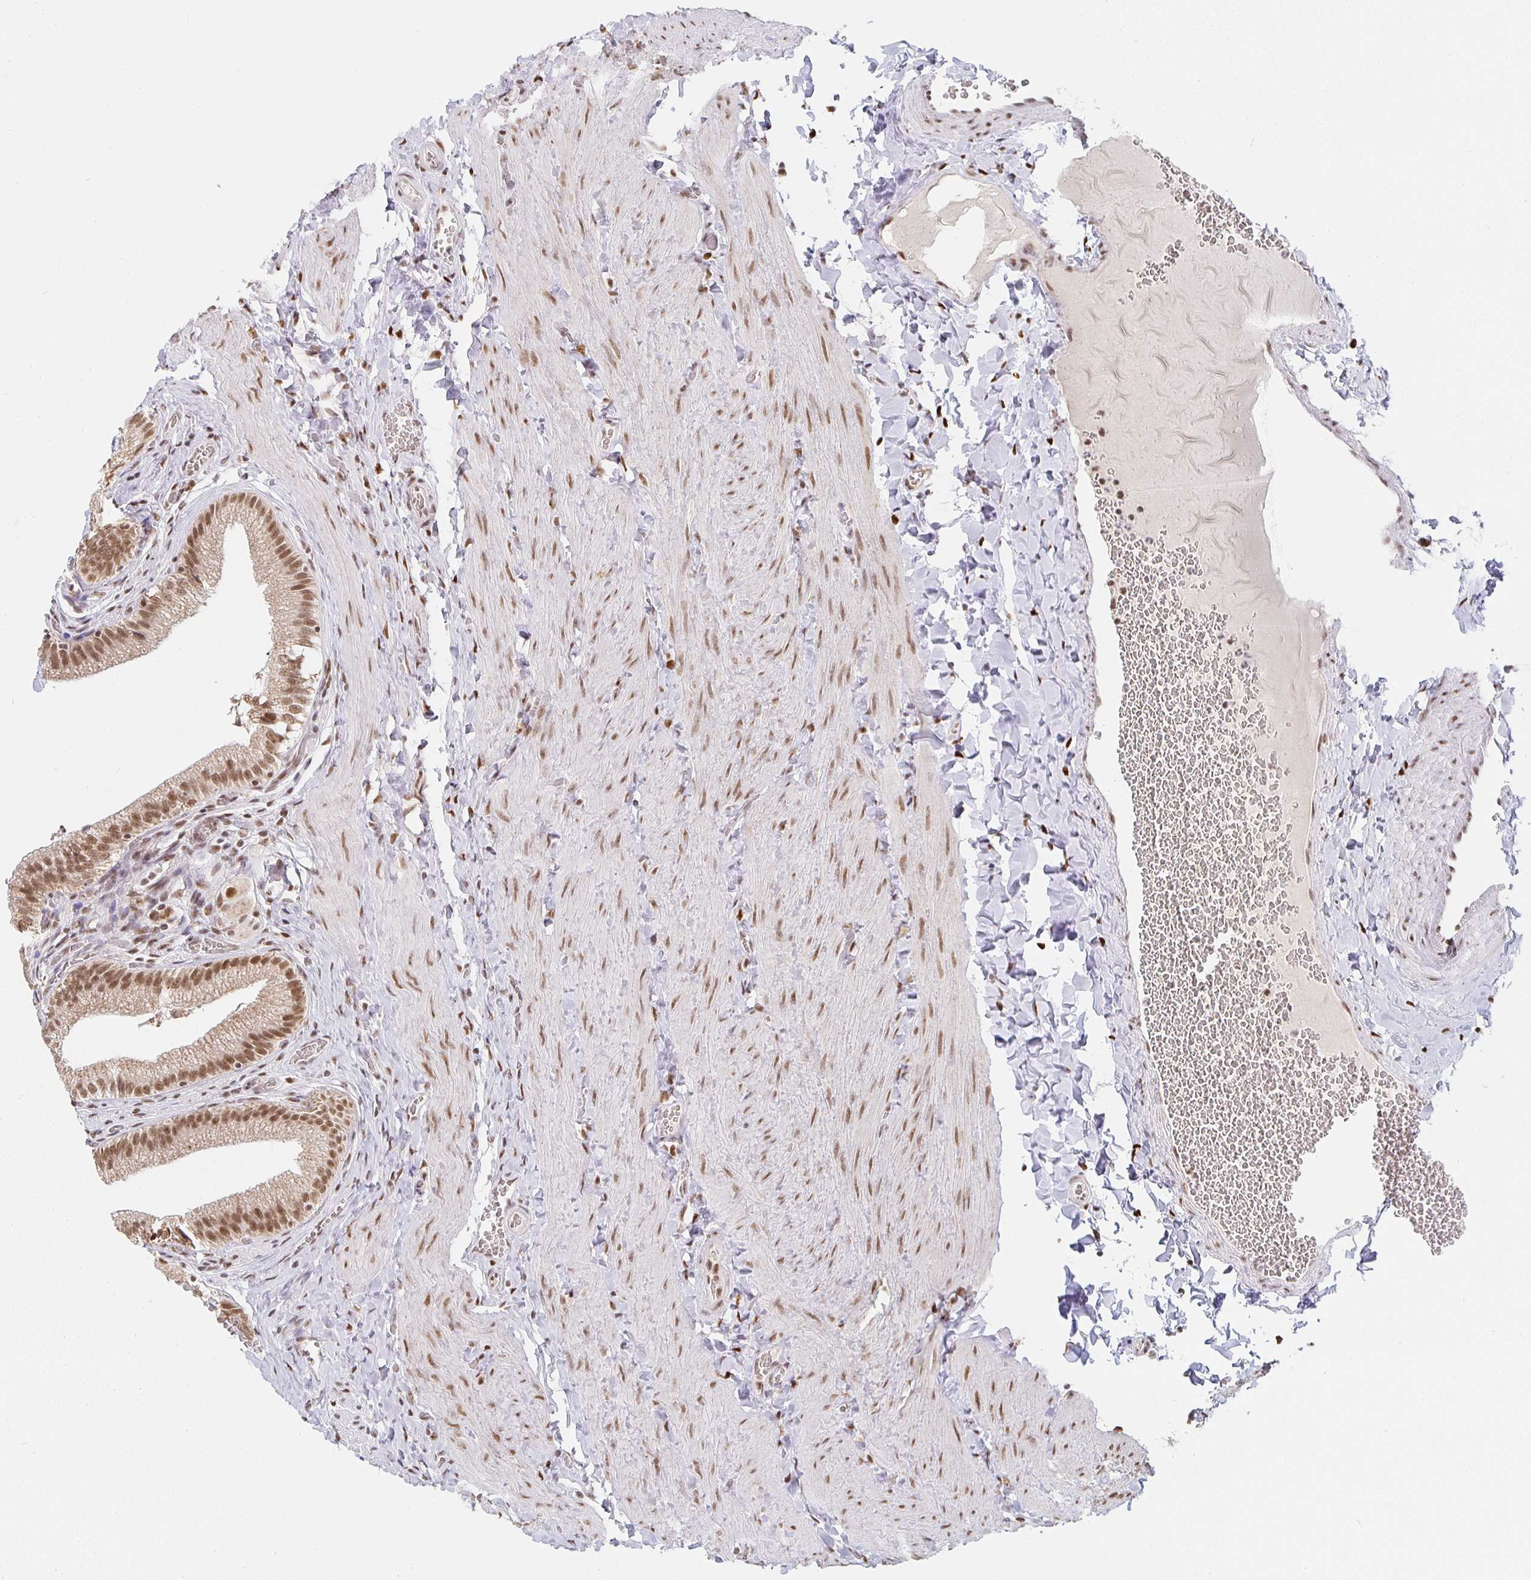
{"staining": {"intensity": "moderate", "quantity": ">75%", "location": "cytoplasmic/membranous,nuclear"}, "tissue": "gallbladder", "cell_type": "Glandular cells", "image_type": "normal", "snomed": [{"axis": "morphology", "description": "Normal tissue, NOS"}, {"axis": "topography", "description": "Gallbladder"}, {"axis": "topography", "description": "Peripheral nerve tissue"}], "caption": "A brown stain highlights moderate cytoplasmic/membranous,nuclear positivity of a protein in glandular cells of unremarkable gallbladder. Using DAB (brown) and hematoxylin (blue) stains, captured at high magnification using brightfield microscopy.", "gene": "SMARCA2", "patient": {"sex": "male", "age": 17}}